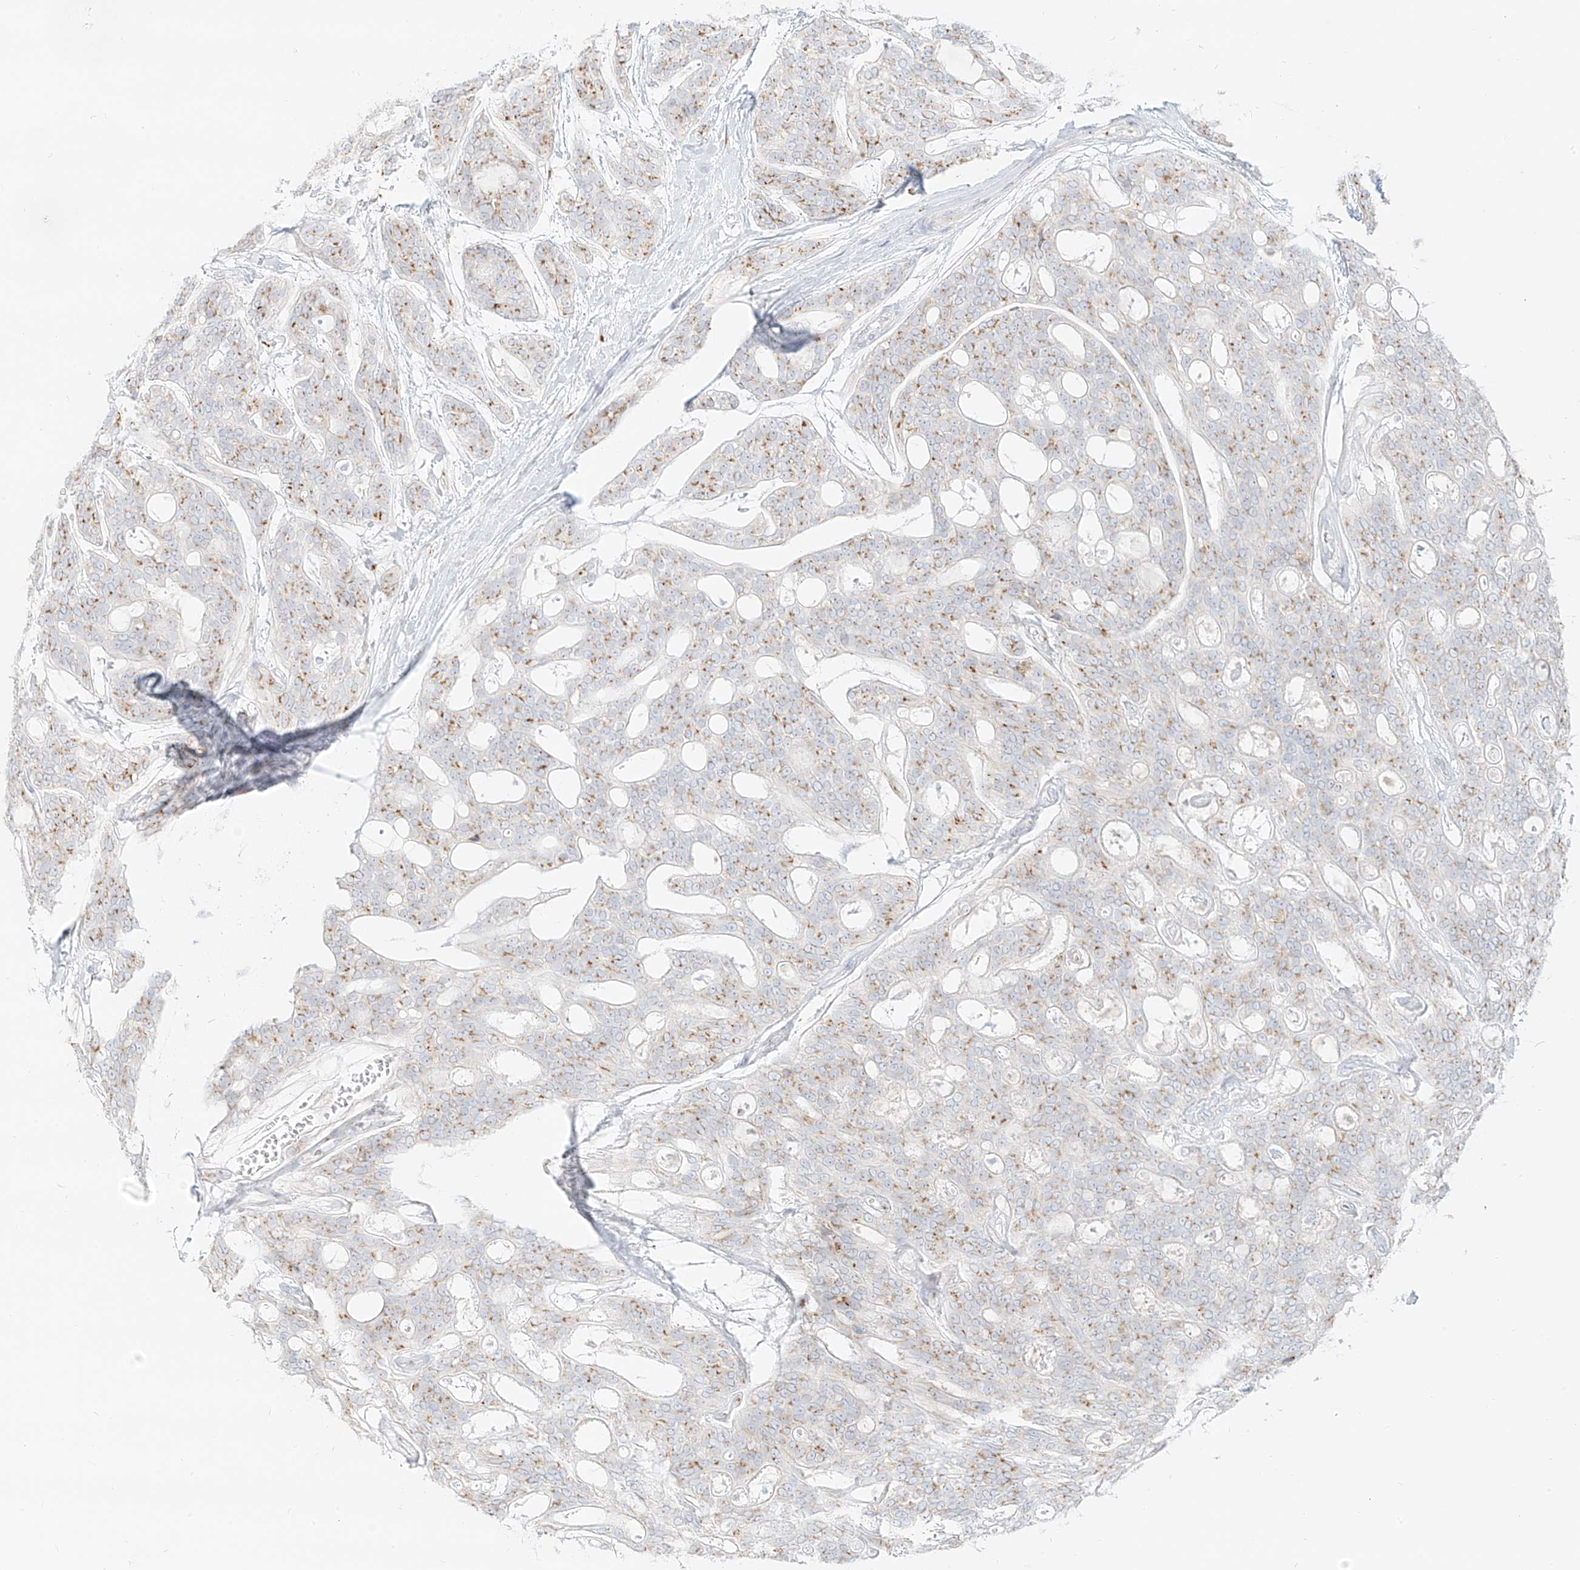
{"staining": {"intensity": "weak", "quantity": "25%-75%", "location": "cytoplasmic/membranous"}, "tissue": "head and neck cancer", "cell_type": "Tumor cells", "image_type": "cancer", "snomed": [{"axis": "morphology", "description": "Adenocarcinoma, NOS"}, {"axis": "topography", "description": "Head-Neck"}], "caption": "The histopathology image displays immunohistochemical staining of head and neck cancer. There is weak cytoplasmic/membranous expression is appreciated in about 25%-75% of tumor cells.", "gene": "TMEM87B", "patient": {"sex": "male", "age": 66}}